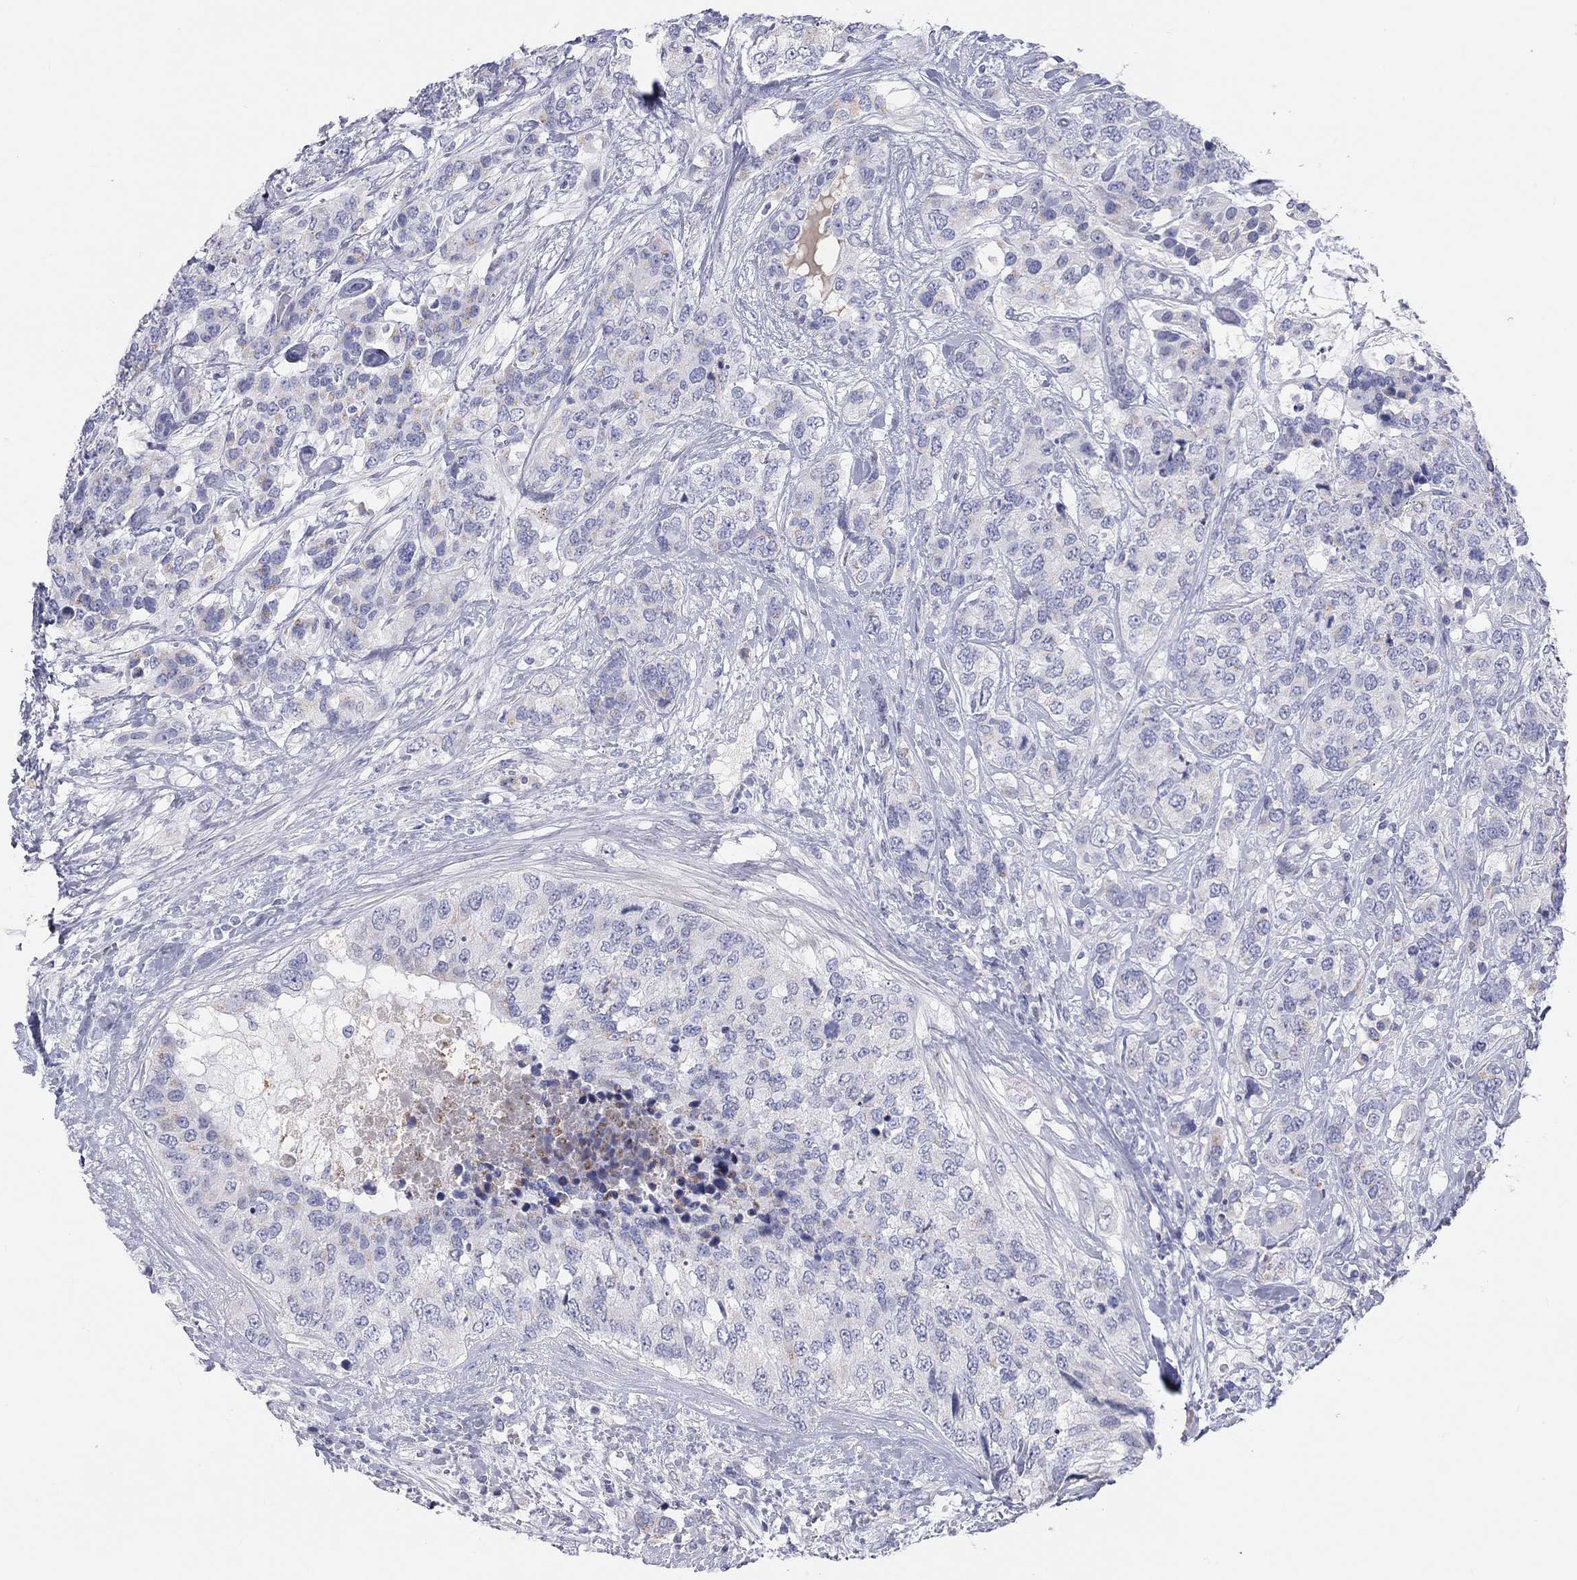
{"staining": {"intensity": "negative", "quantity": "none", "location": "none"}, "tissue": "breast cancer", "cell_type": "Tumor cells", "image_type": "cancer", "snomed": [{"axis": "morphology", "description": "Lobular carcinoma"}, {"axis": "topography", "description": "Breast"}], "caption": "High magnification brightfield microscopy of breast cancer (lobular carcinoma) stained with DAB (3,3'-diaminobenzidine) (brown) and counterstained with hematoxylin (blue): tumor cells show no significant staining.", "gene": "ST7L", "patient": {"sex": "female", "age": 59}}